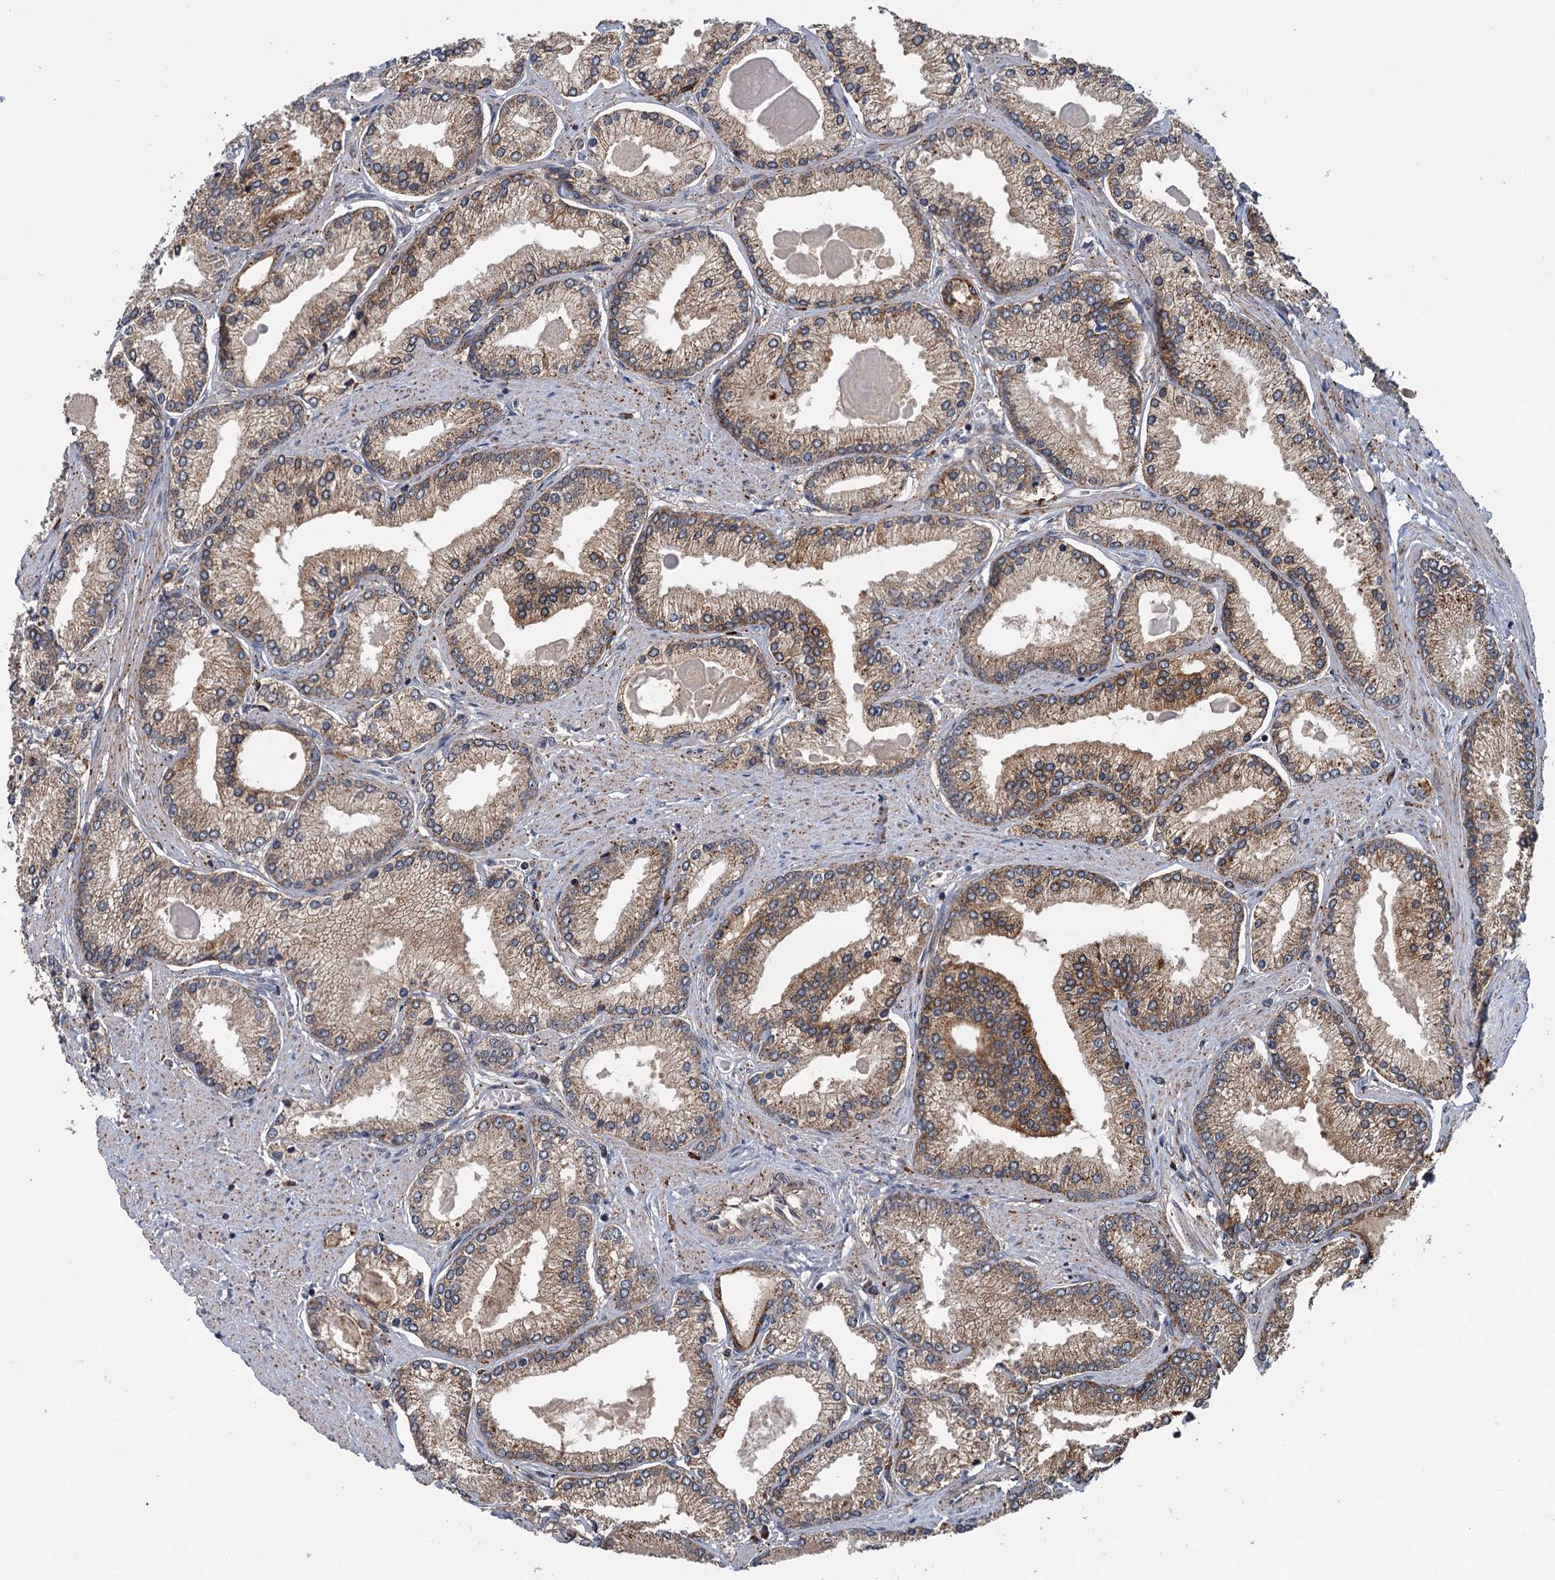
{"staining": {"intensity": "moderate", "quantity": ">75%", "location": "cytoplasmic/membranous"}, "tissue": "prostate cancer", "cell_type": "Tumor cells", "image_type": "cancer", "snomed": [{"axis": "morphology", "description": "Adenocarcinoma, High grade"}, {"axis": "topography", "description": "Prostate"}], "caption": "A micrograph showing moderate cytoplasmic/membranous expression in approximately >75% of tumor cells in adenocarcinoma (high-grade) (prostate), as visualized by brown immunohistochemical staining.", "gene": "KANSL2", "patient": {"sex": "male", "age": 66}}